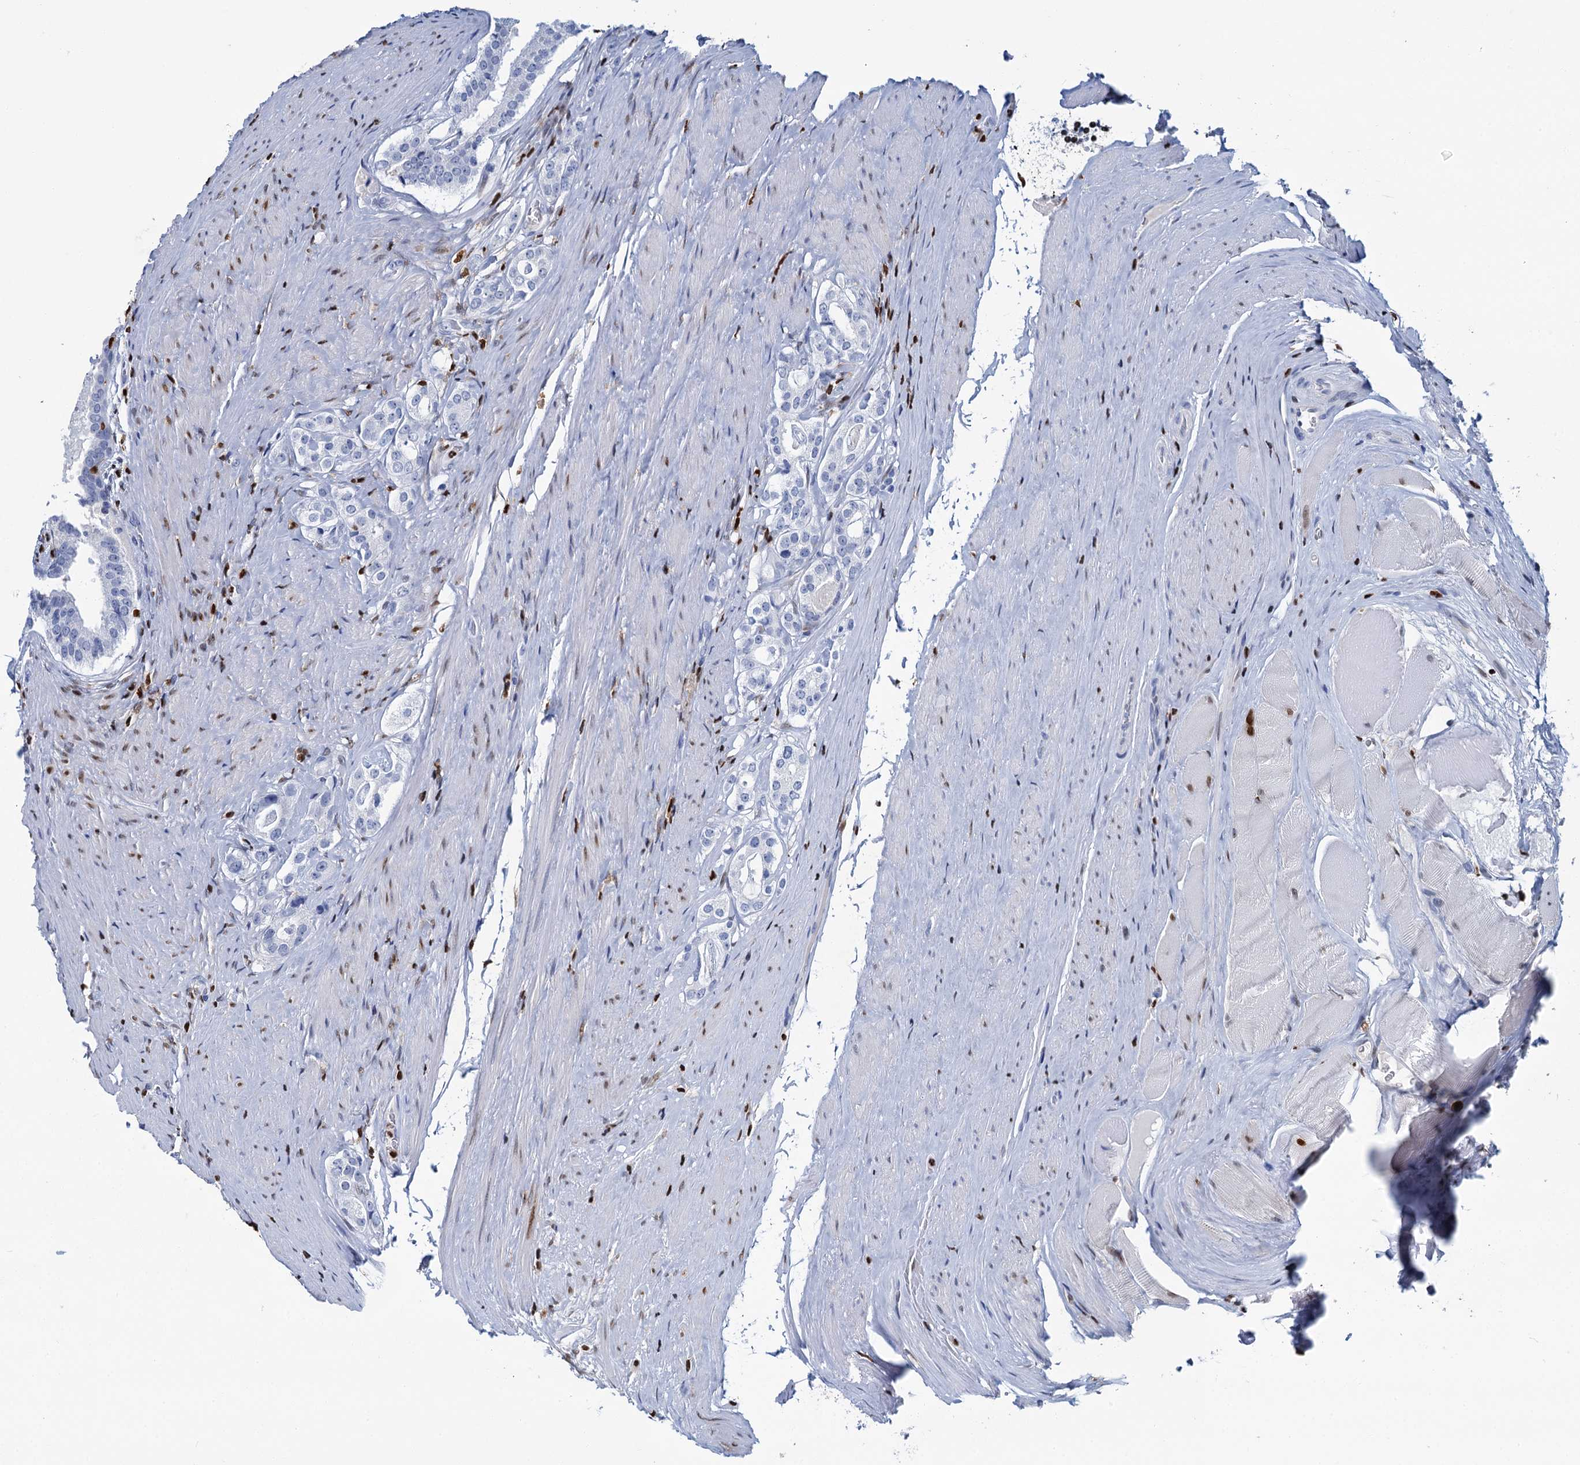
{"staining": {"intensity": "negative", "quantity": "none", "location": "none"}, "tissue": "prostate cancer", "cell_type": "Tumor cells", "image_type": "cancer", "snomed": [{"axis": "morphology", "description": "Adenocarcinoma, High grade"}, {"axis": "topography", "description": "Prostate"}], "caption": "Human prostate cancer stained for a protein using immunohistochemistry (IHC) reveals no staining in tumor cells.", "gene": "CELF2", "patient": {"sex": "male", "age": 63}}